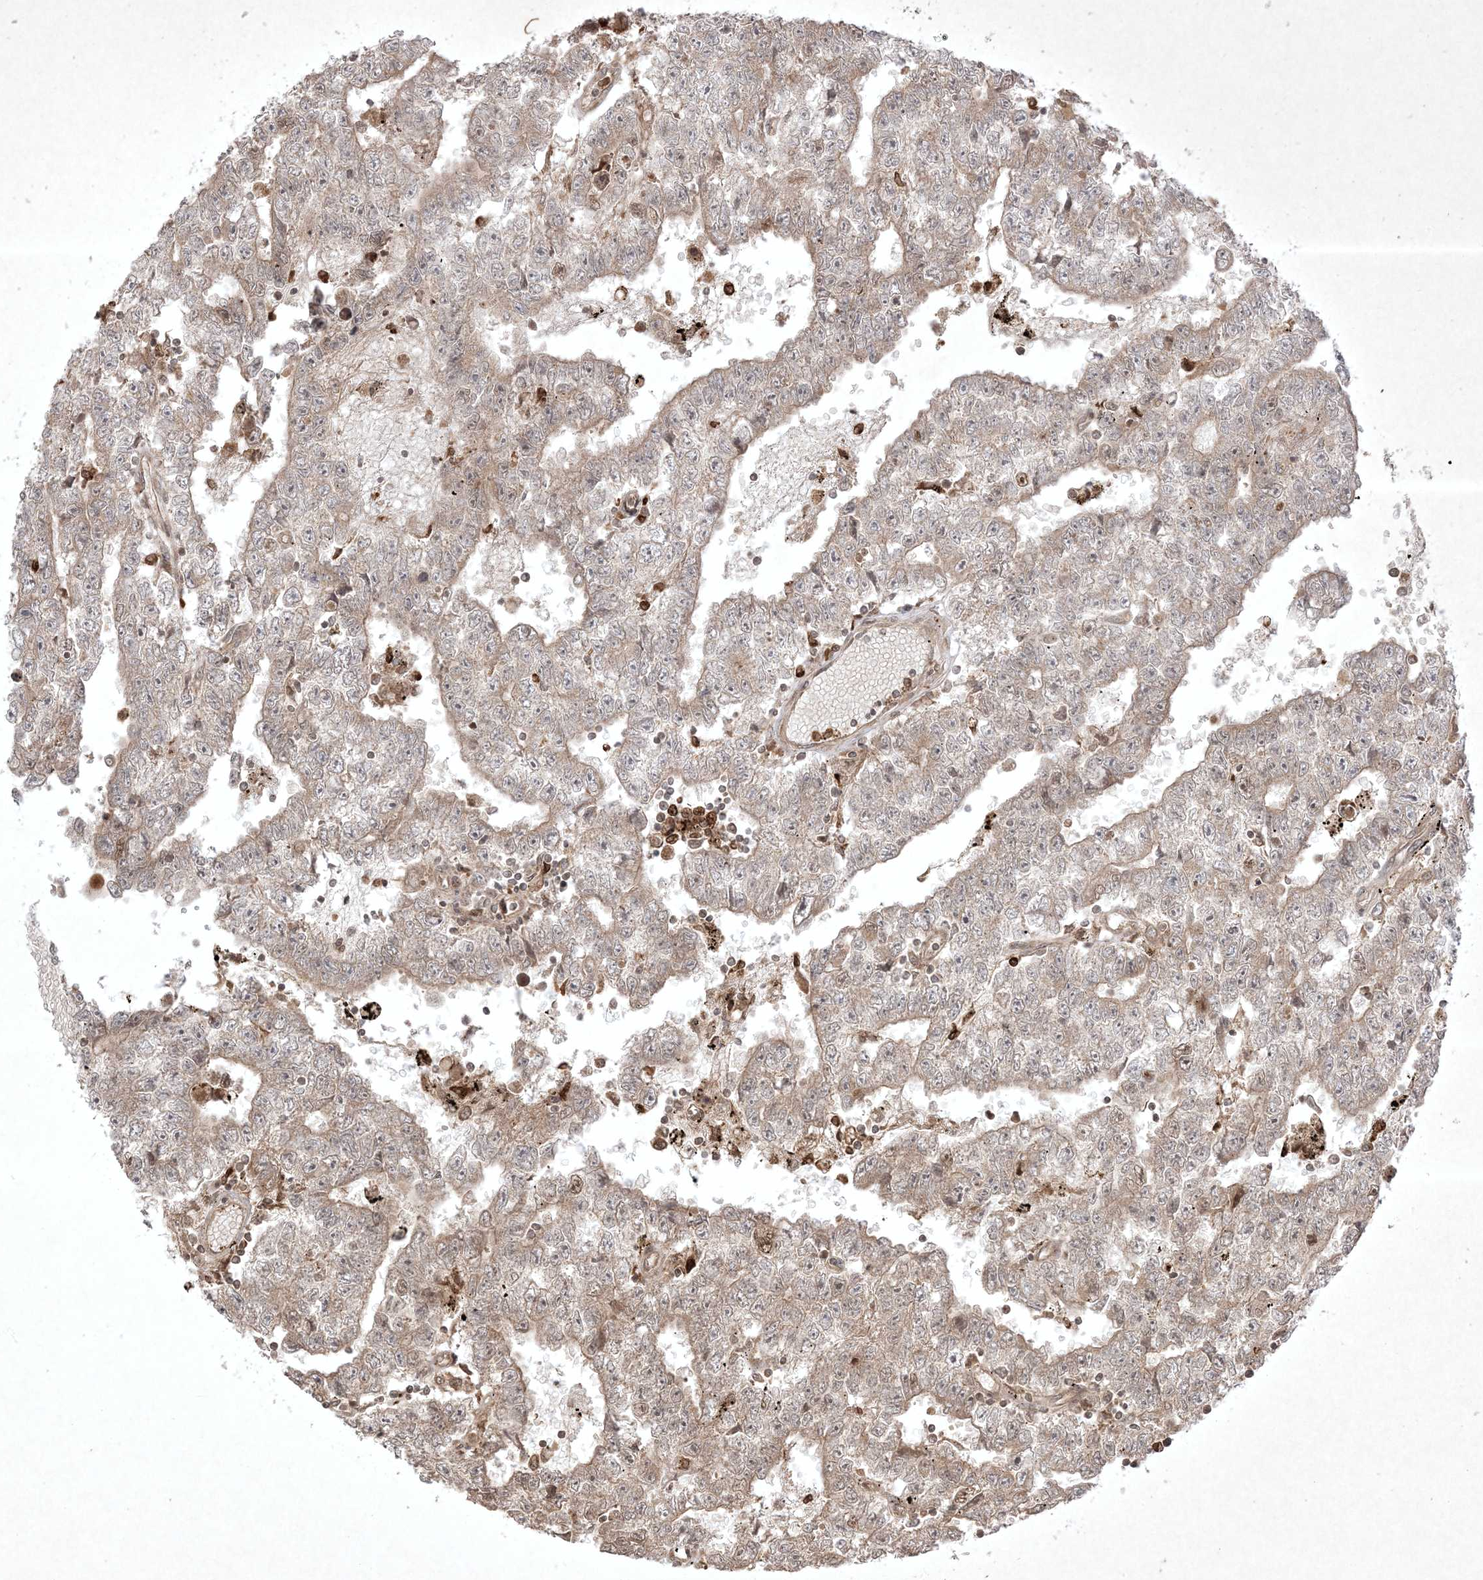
{"staining": {"intensity": "weak", "quantity": "25%-75%", "location": "cytoplasmic/membranous"}, "tissue": "testis cancer", "cell_type": "Tumor cells", "image_type": "cancer", "snomed": [{"axis": "morphology", "description": "Carcinoma, Embryonal, NOS"}, {"axis": "topography", "description": "Testis"}], "caption": "The photomicrograph exhibits immunohistochemical staining of testis cancer. There is weak cytoplasmic/membranous expression is present in about 25%-75% of tumor cells.", "gene": "PTK6", "patient": {"sex": "male", "age": 25}}